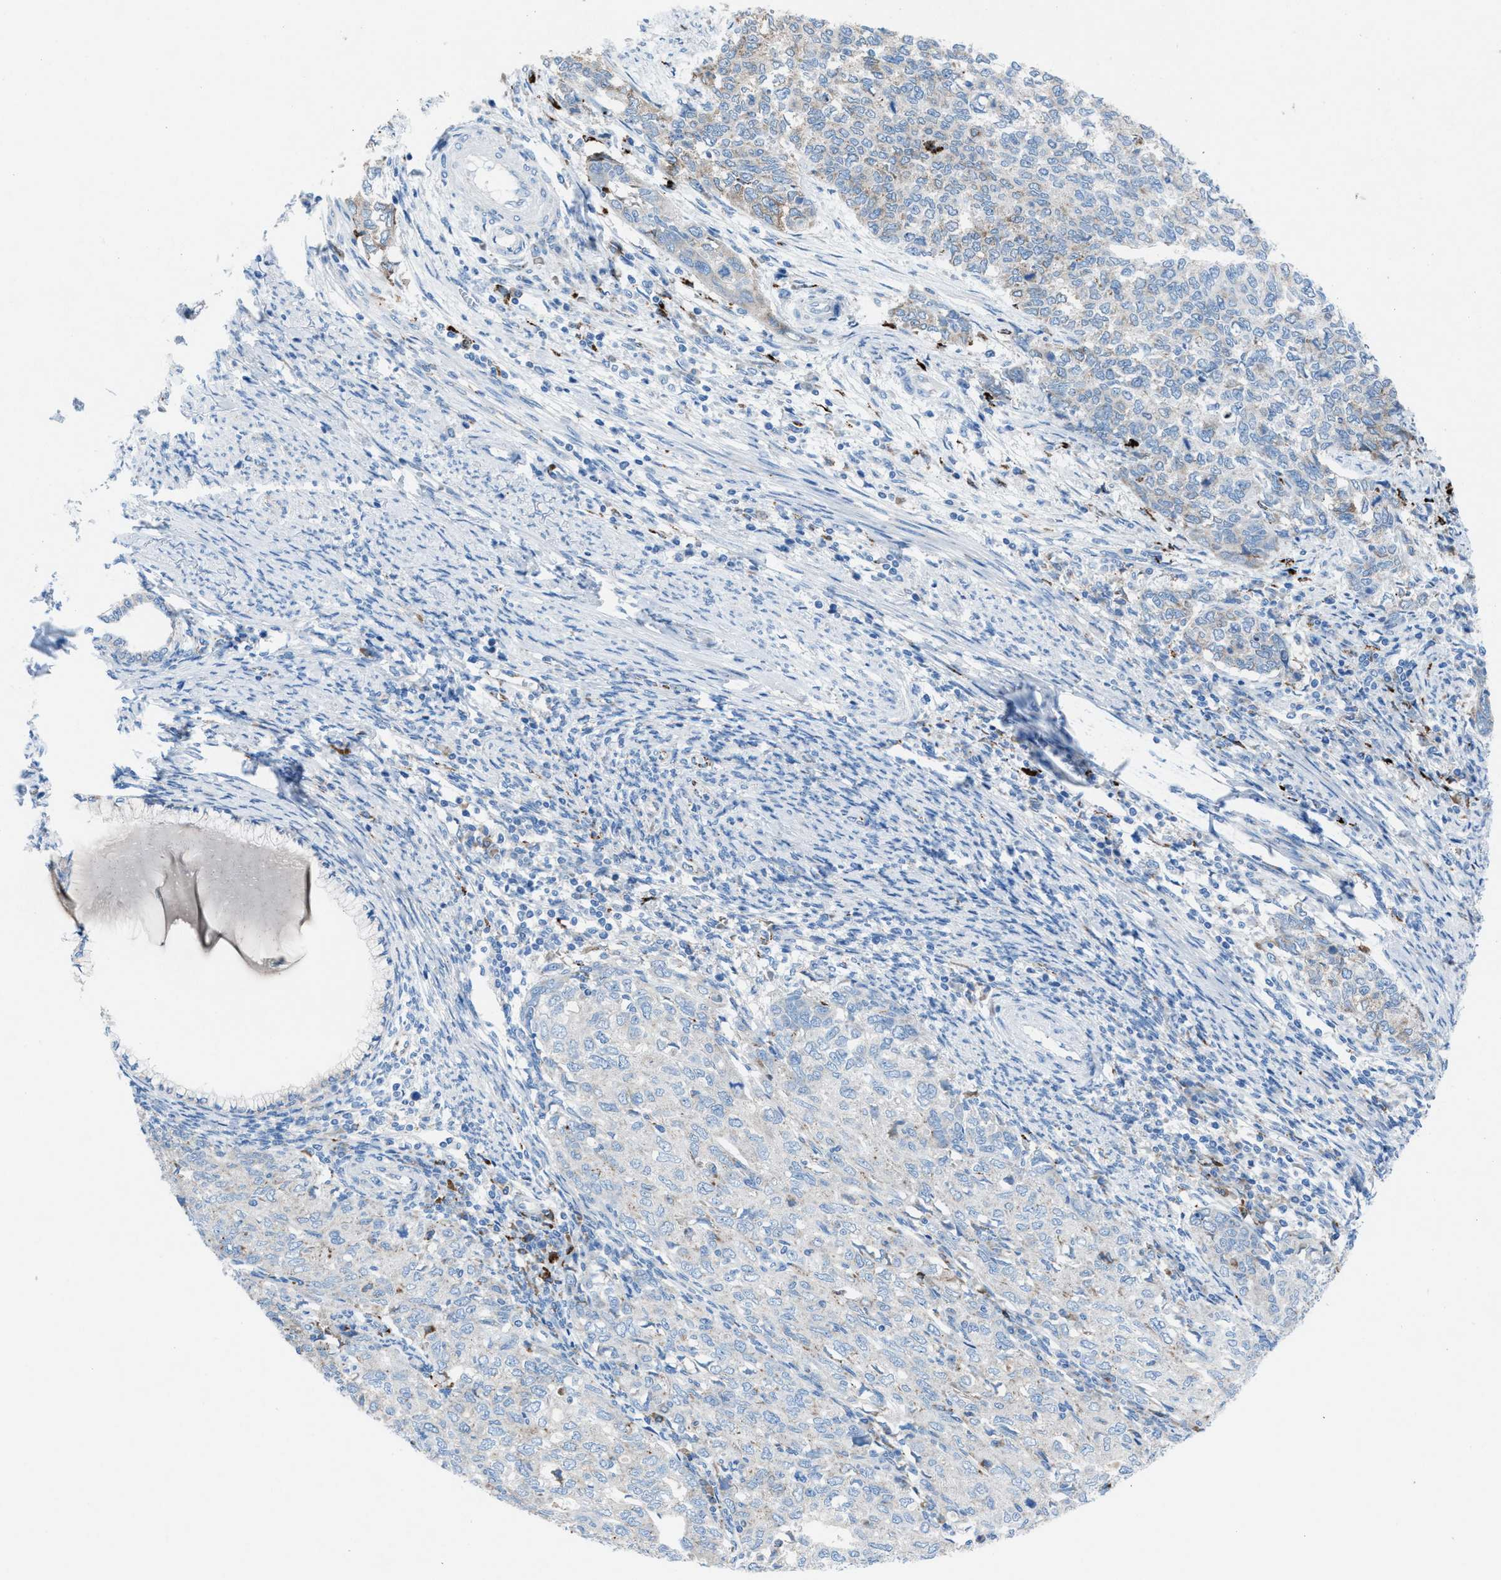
{"staining": {"intensity": "weak", "quantity": "<25%", "location": "cytoplasmic/membranous"}, "tissue": "cervical cancer", "cell_type": "Tumor cells", "image_type": "cancer", "snomed": [{"axis": "morphology", "description": "Squamous cell carcinoma, NOS"}, {"axis": "topography", "description": "Cervix"}], "caption": "High power microscopy histopathology image of an immunohistochemistry (IHC) micrograph of cervical cancer, revealing no significant positivity in tumor cells.", "gene": "CD1B", "patient": {"sex": "female", "age": 63}}